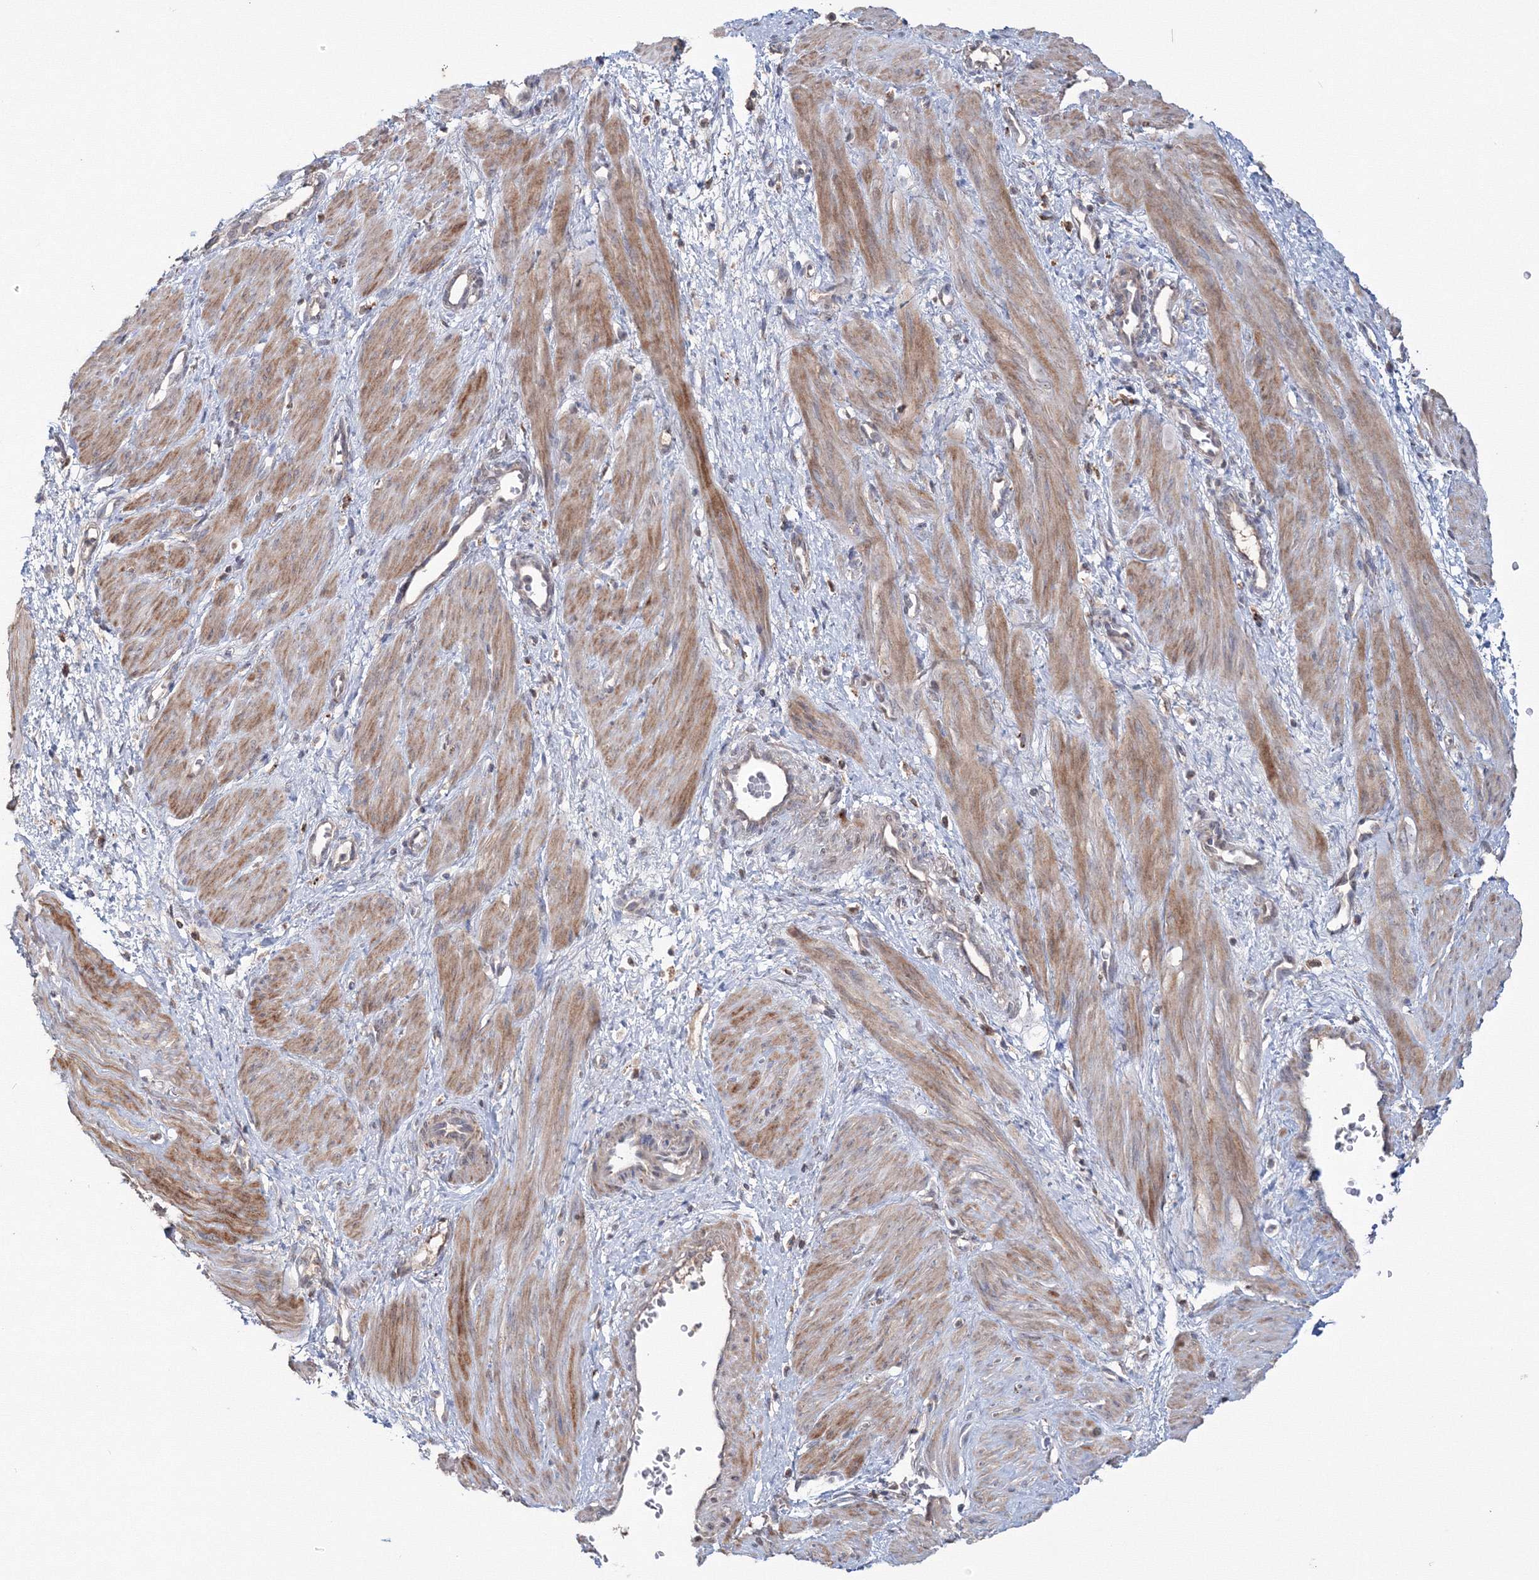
{"staining": {"intensity": "moderate", "quantity": ">75%", "location": "cytoplasmic/membranous"}, "tissue": "smooth muscle", "cell_type": "Smooth muscle cells", "image_type": "normal", "snomed": [{"axis": "morphology", "description": "Normal tissue, NOS"}, {"axis": "topography", "description": "Endometrium"}], "caption": "Normal smooth muscle demonstrates moderate cytoplasmic/membranous expression in approximately >75% of smooth muscle cells.", "gene": "PEX13", "patient": {"sex": "female", "age": 33}}